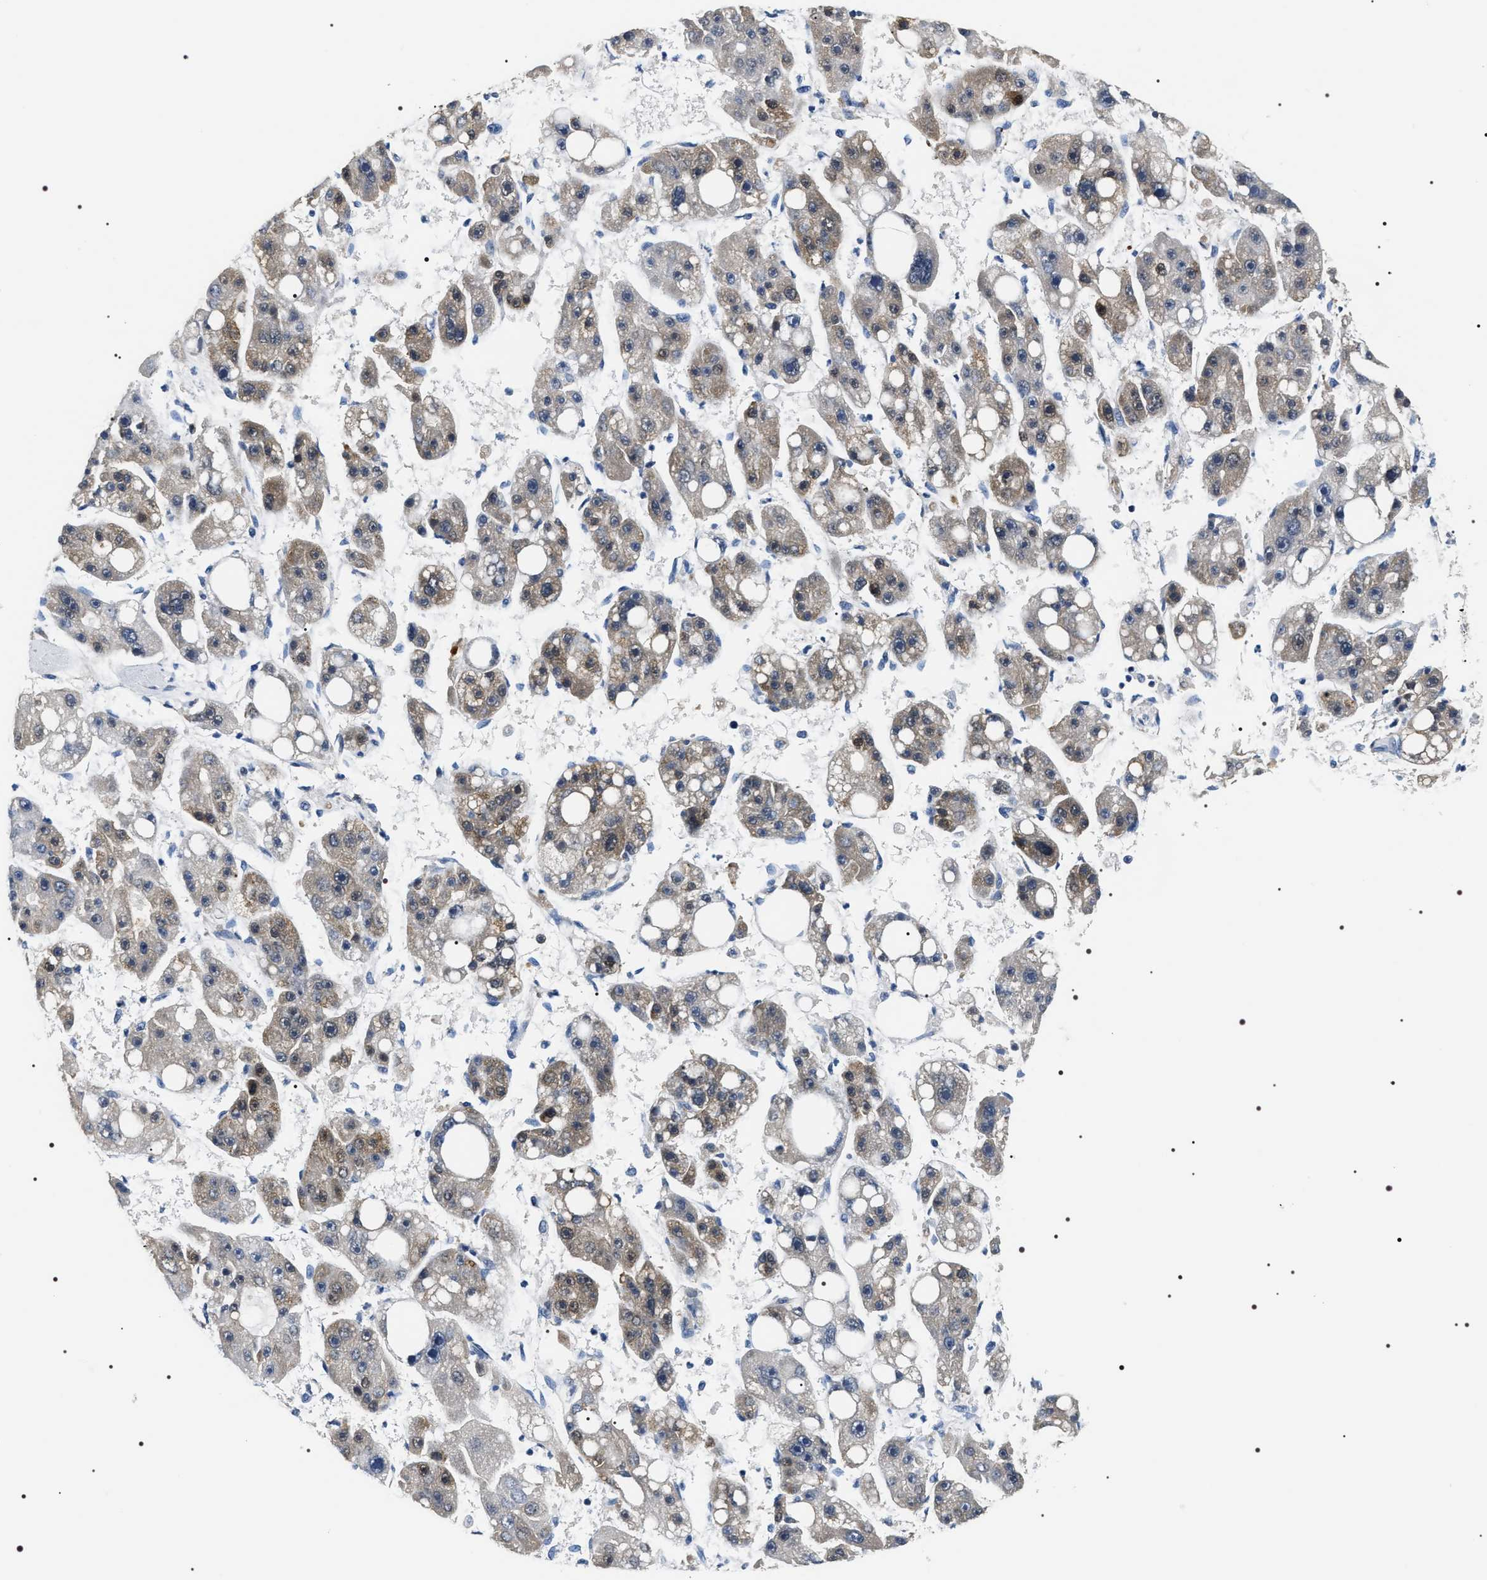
{"staining": {"intensity": "weak", "quantity": "25%-75%", "location": "cytoplasmic/membranous,nuclear"}, "tissue": "liver cancer", "cell_type": "Tumor cells", "image_type": "cancer", "snomed": [{"axis": "morphology", "description": "Carcinoma, Hepatocellular, NOS"}, {"axis": "topography", "description": "Liver"}], "caption": "Weak cytoplasmic/membranous and nuclear protein expression is identified in approximately 25%-75% of tumor cells in liver cancer (hepatocellular carcinoma). (DAB (3,3'-diaminobenzidine) IHC, brown staining for protein, blue staining for nuclei).", "gene": "BAG2", "patient": {"sex": "female", "age": 61}}